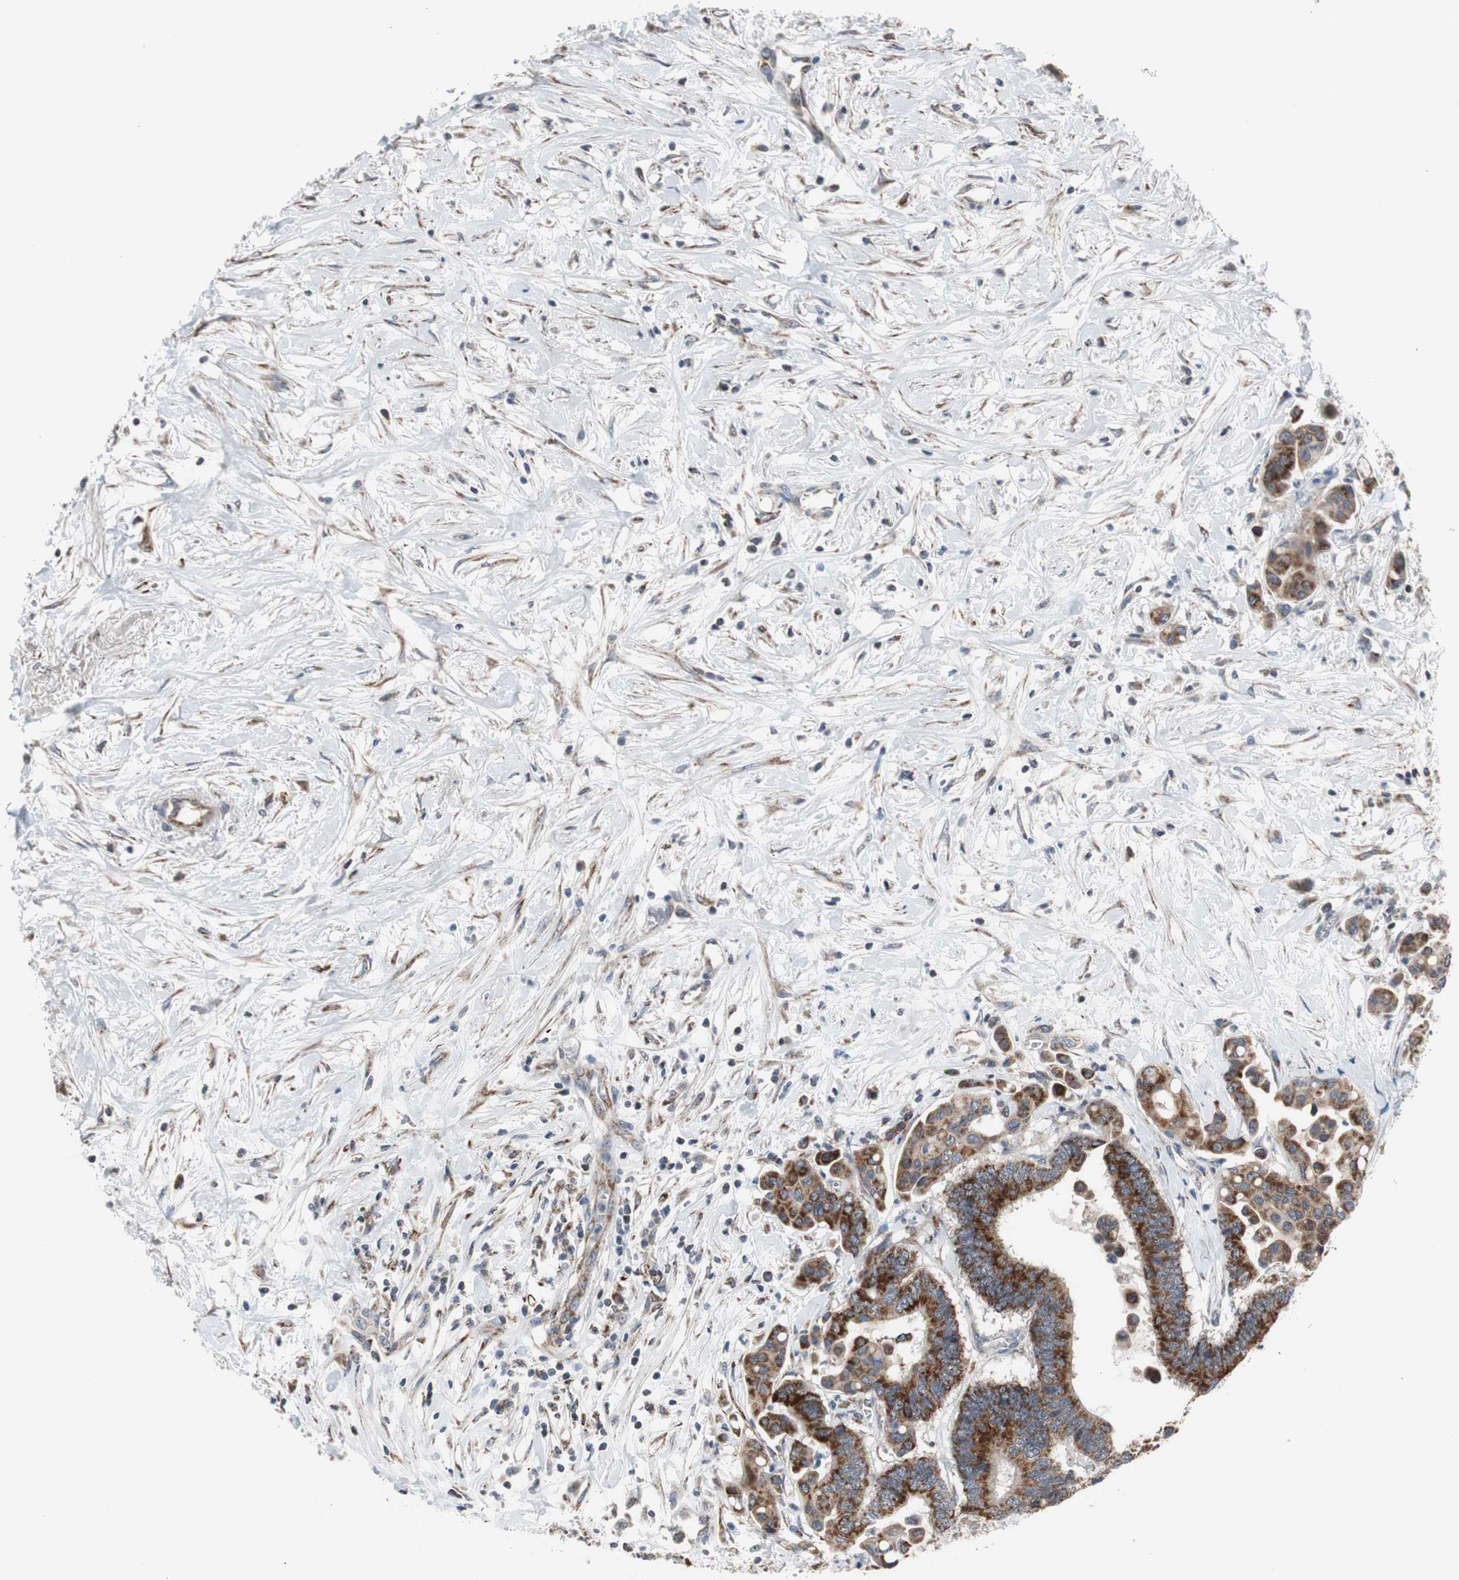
{"staining": {"intensity": "moderate", "quantity": ">75%", "location": "cytoplasmic/membranous"}, "tissue": "colorectal cancer", "cell_type": "Tumor cells", "image_type": "cancer", "snomed": [{"axis": "morphology", "description": "Normal tissue, NOS"}, {"axis": "morphology", "description": "Adenocarcinoma, NOS"}, {"axis": "topography", "description": "Colon"}], "caption": "Human colorectal adenocarcinoma stained with a protein marker reveals moderate staining in tumor cells.", "gene": "CPT1A", "patient": {"sex": "male", "age": 82}}